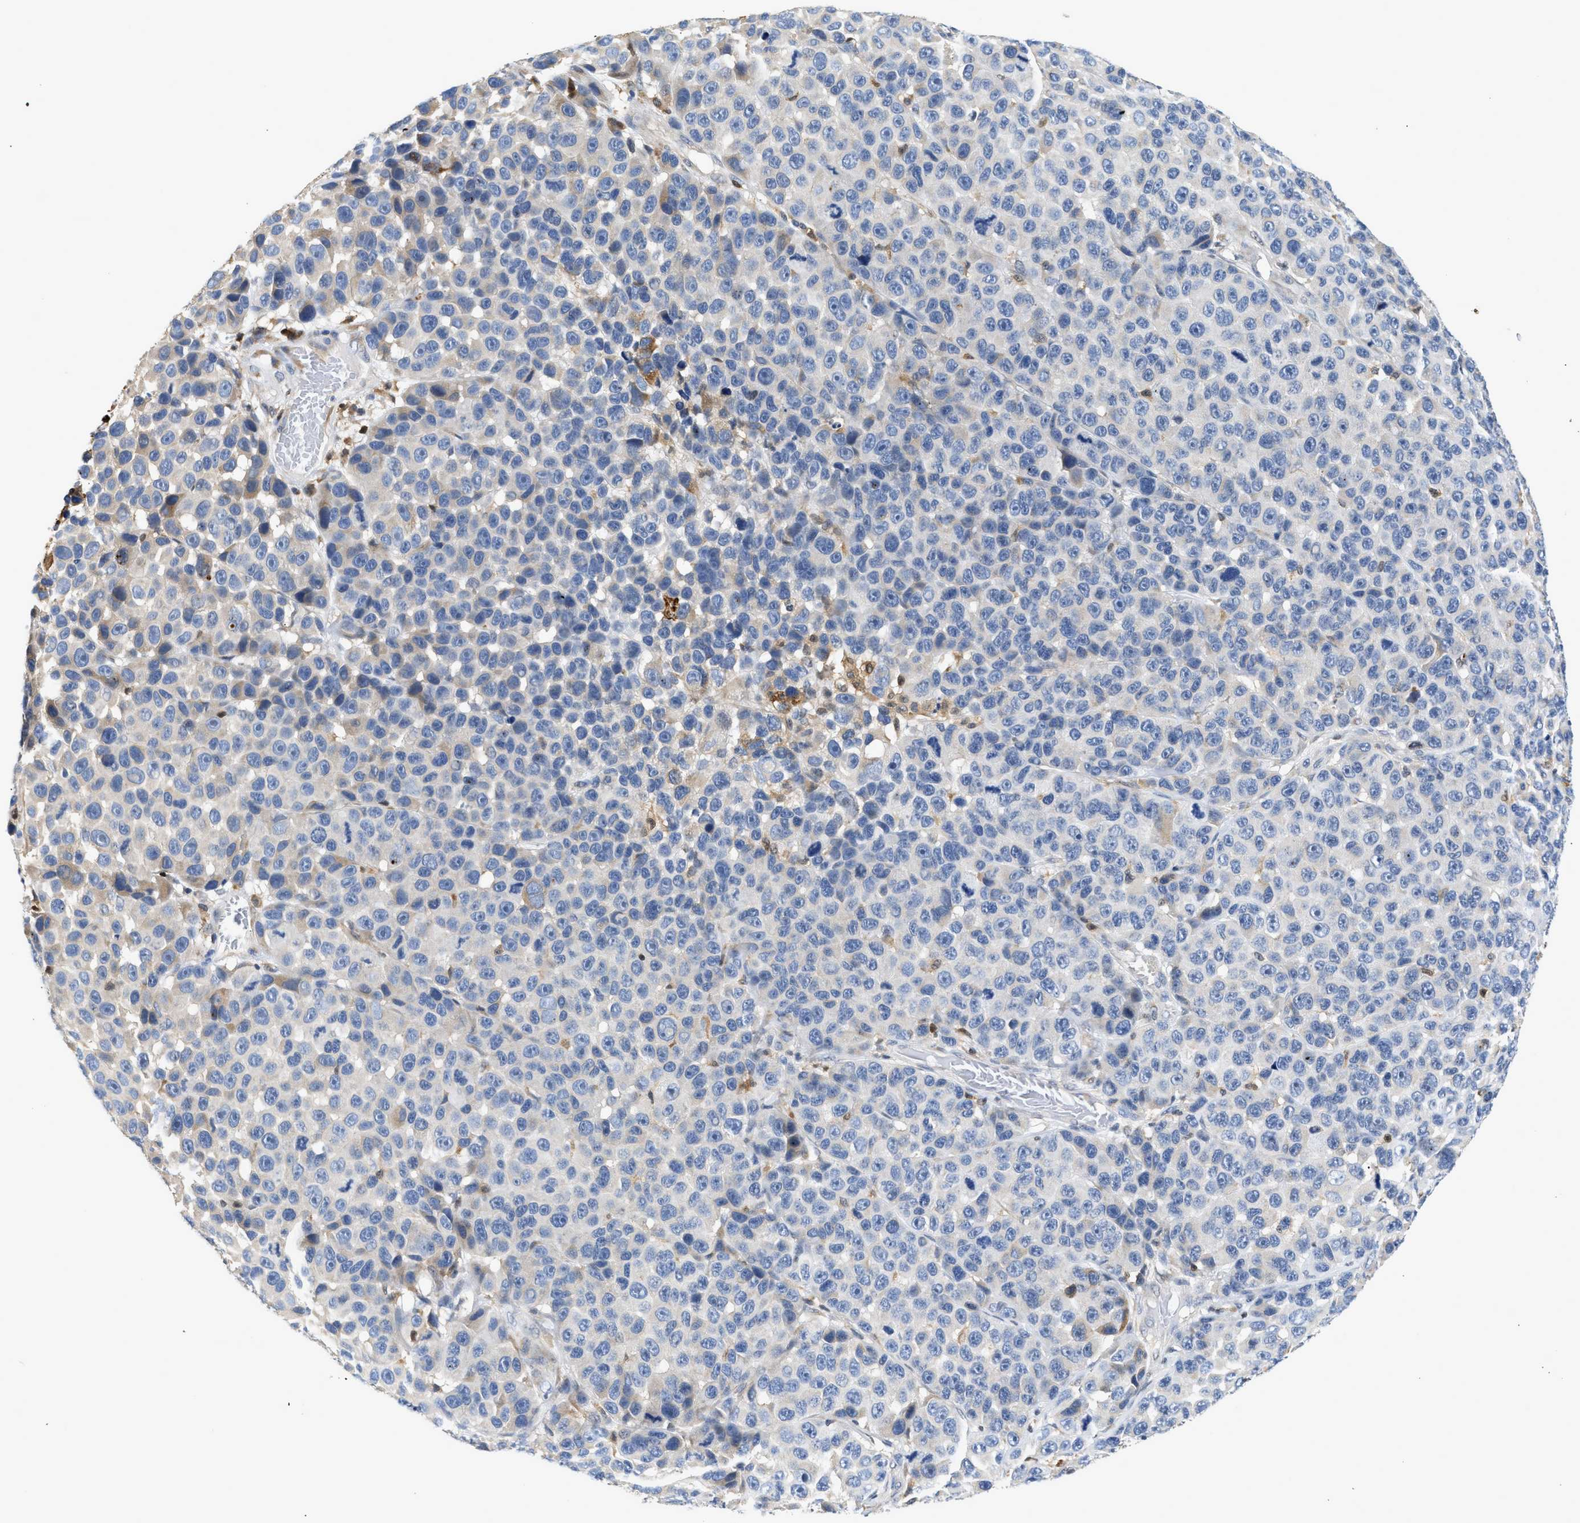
{"staining": {"intensity": "negative", "quantity": "none", "location": "none"}, "tissue": "melanoma", "cell_type": "Tumor cells", "image_type": "cancer", "snomed": [{"axis": "morphology", "description": "Malignant melanoma, NOS"}, {"axis": "topography", "description": "Skin"}], "caption": "DAB (3,3'-diaminobenzidine) immunohistochemical staining of human melanoma exhibits no significant expression in tumor cells.", "gene": "SLIT2", "patient": {"sex": "male", "age": 53}}